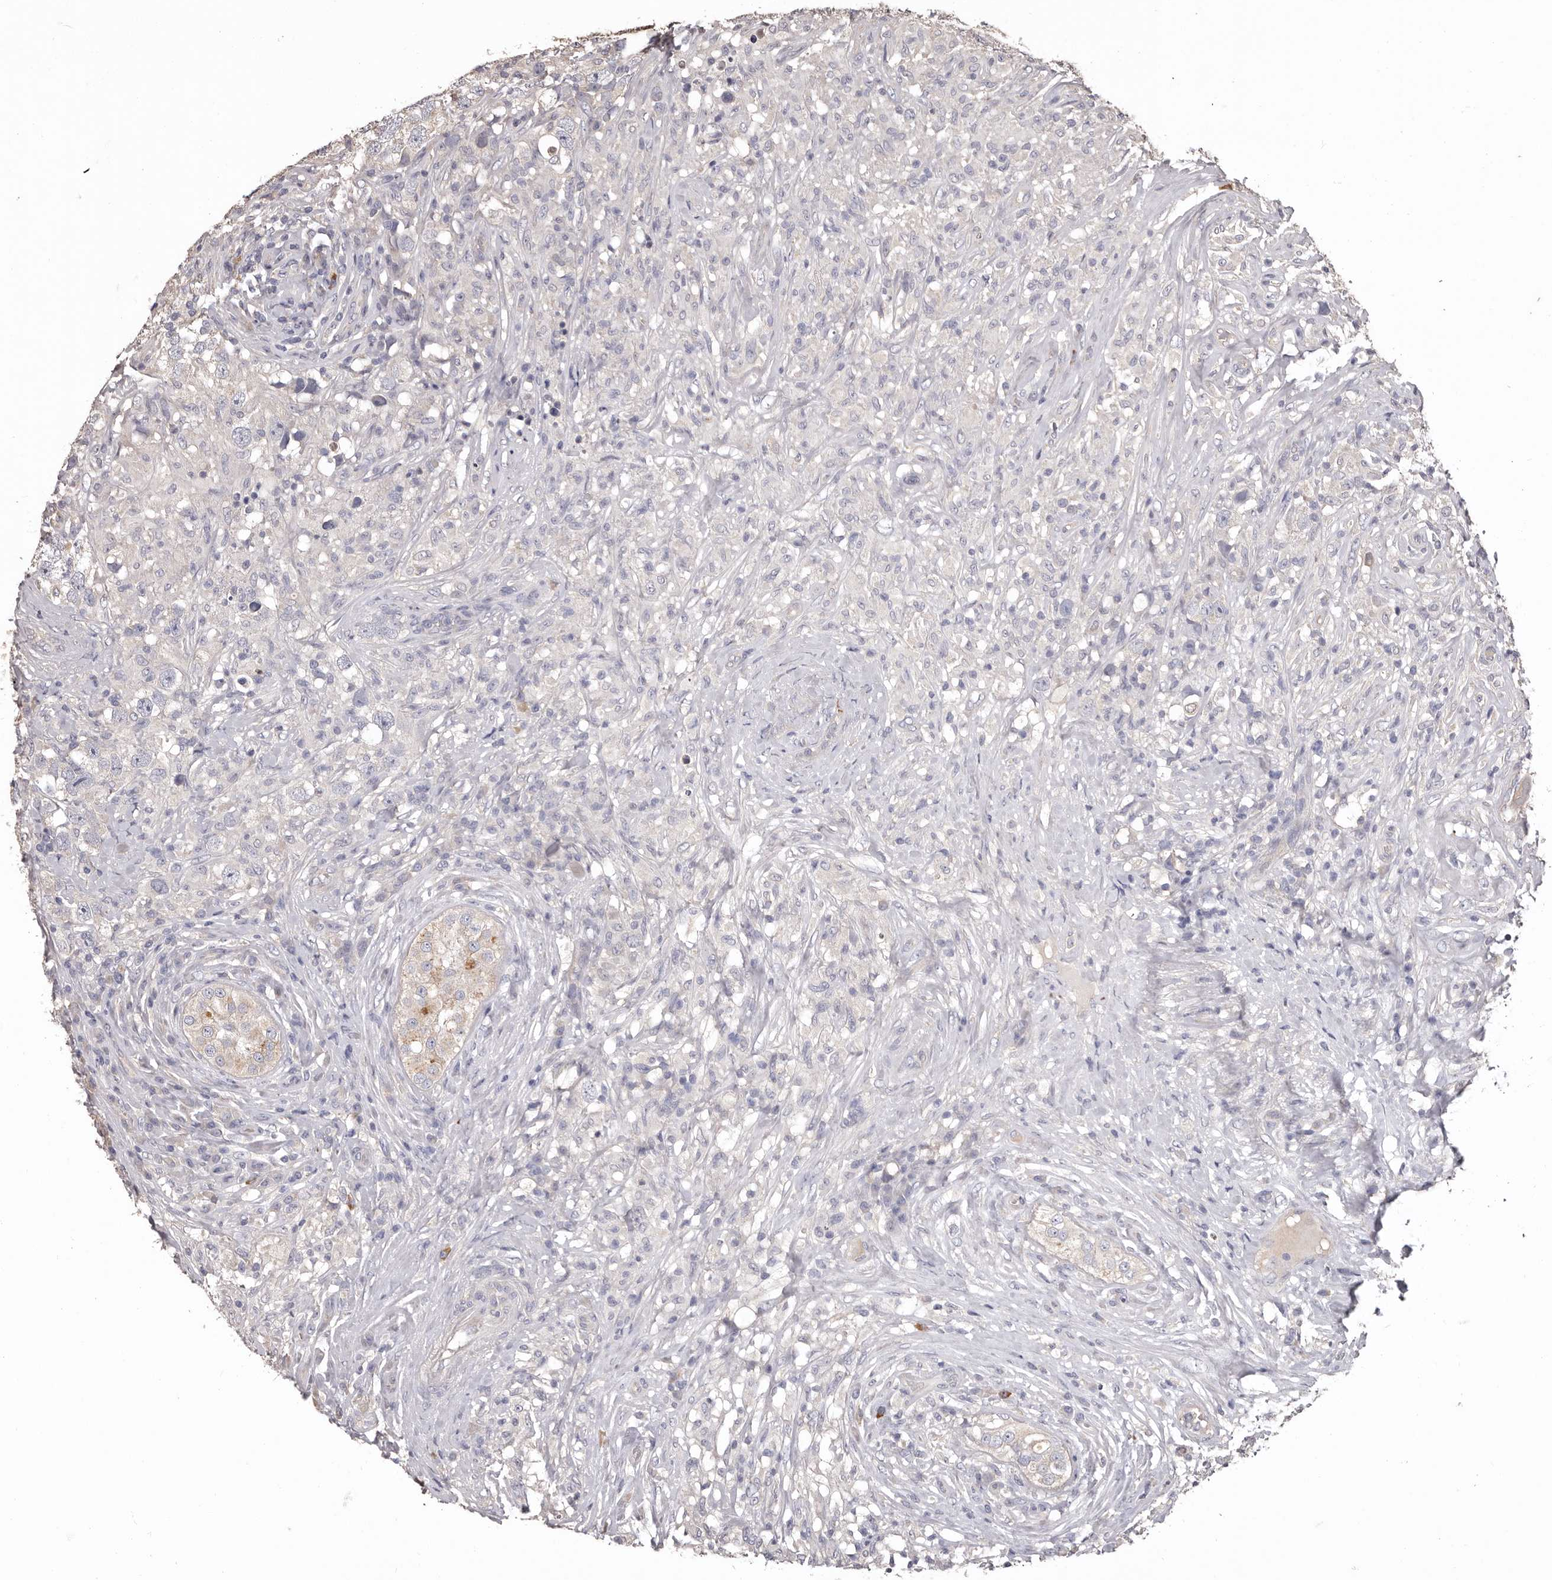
{"staining": {"intensity": "negative", "quantity": "none", "location": "none"}, "tissue": "testis cancer", "cell_type": "Tumor cells", "image_type": "cancer", "snomed": [{"axis": "morphology", "description": "Seminoma, NOS"}, {"axis": "topography", "description": "Testis"}], "caption": "Testis seminoma stained for a protein using immunohistochemistry (IHC) demonstrates no positivity tumor cells.", "gene": "ETNK1", "patient": {"sex": "male", "age": 49}}